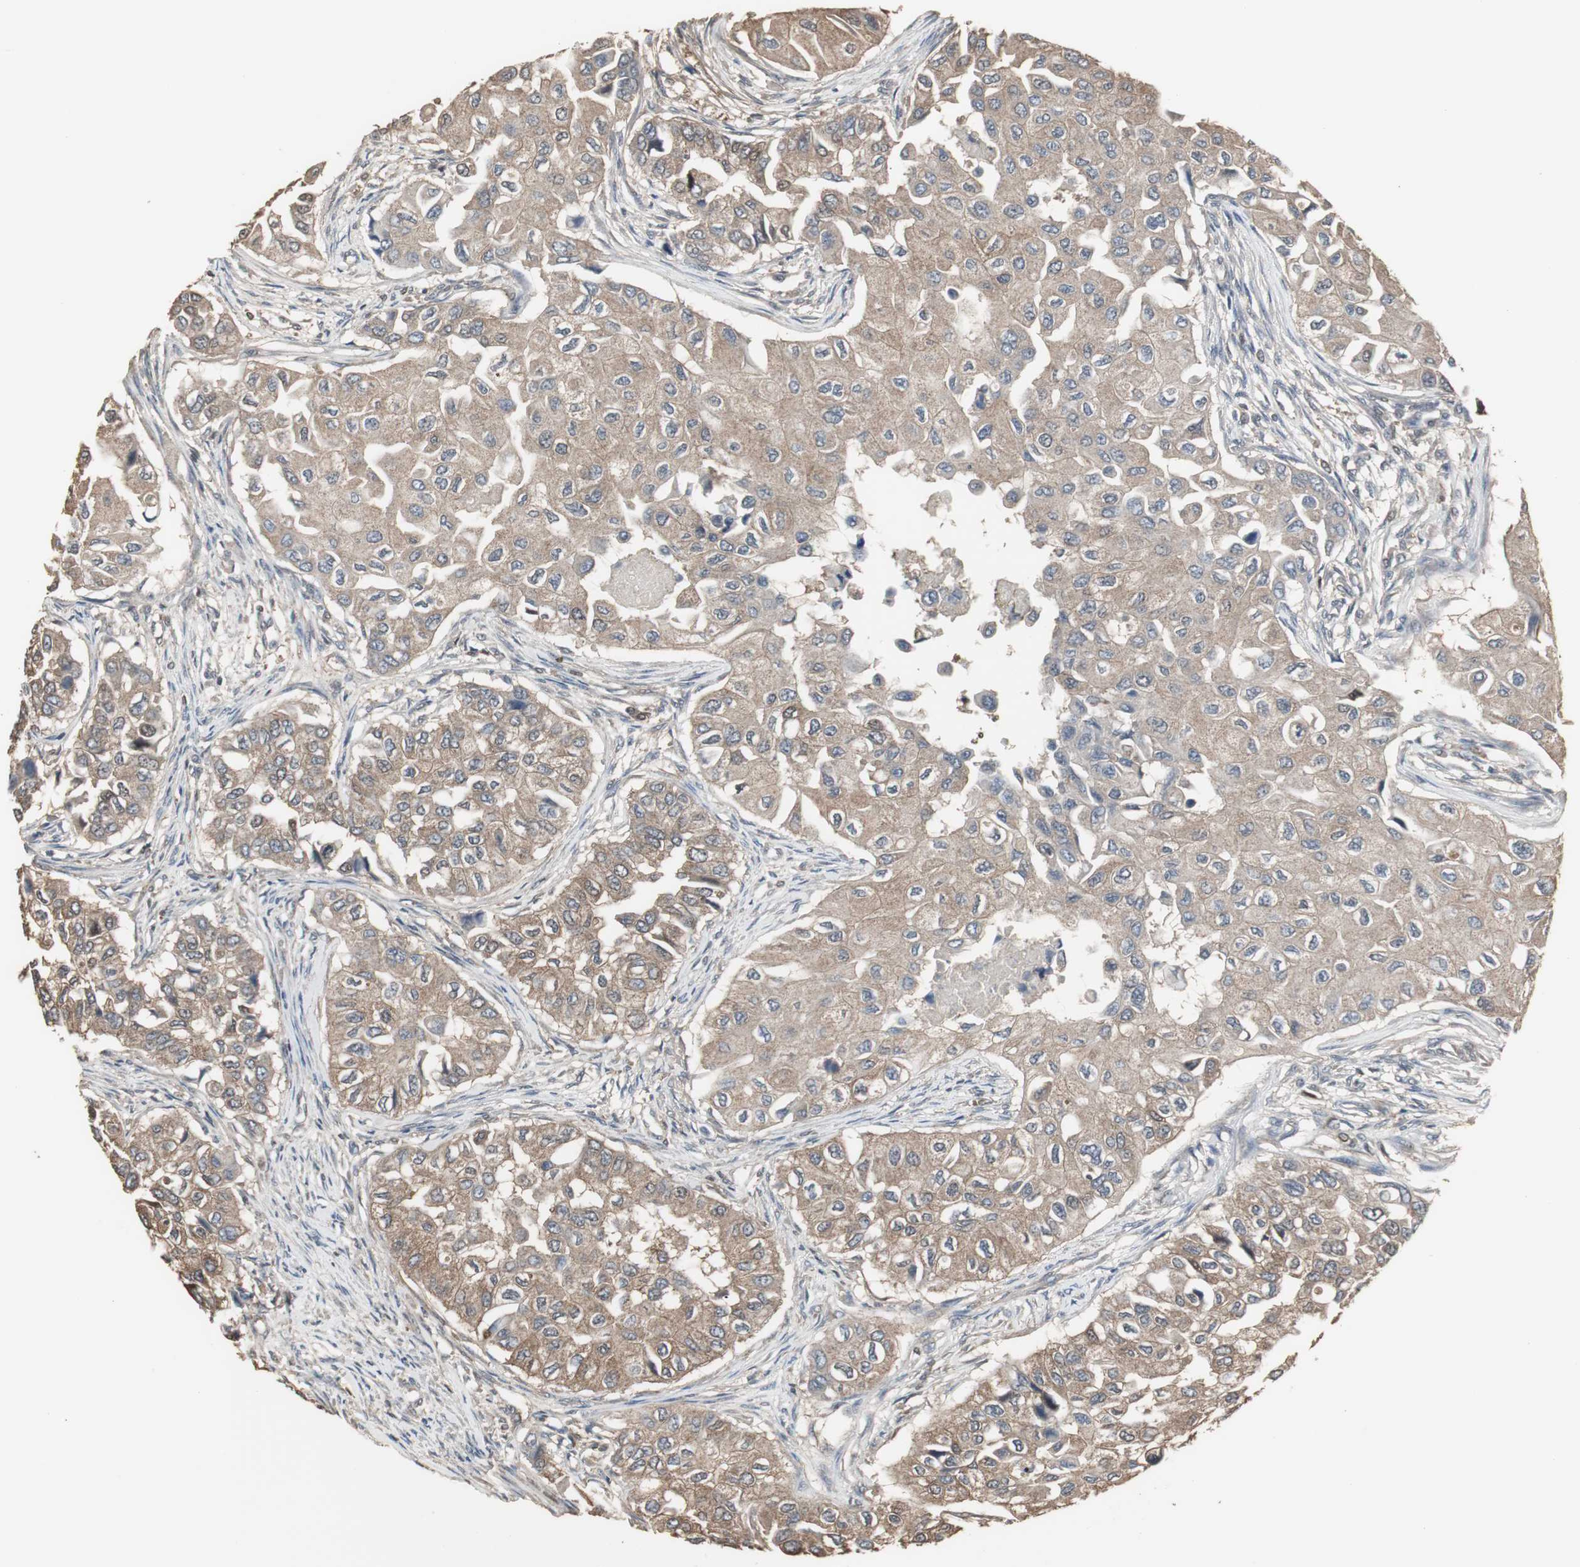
{"staining": {"intensity": "weak", "quantity": ">75%", "location": "cytoplasmic/membranous"}, "tissue": "breast cancer", "cell_type": "Tumor cells", "image_type": "cancer", "snomed": [{"axis": "morphology", "description": "Normal tissue, NOS"}, {"axis": "morphology", "description": "Duct carcinoma"}, {"axis": "topography", "description": "Breast"}], "caption": "Weak cytoplasmic/membranous expression is present in about >75% of tumor cells in breast intraductal carcinoma.", "gene": "HPRT1", "patient": {"sex": "female", "age": 49}}